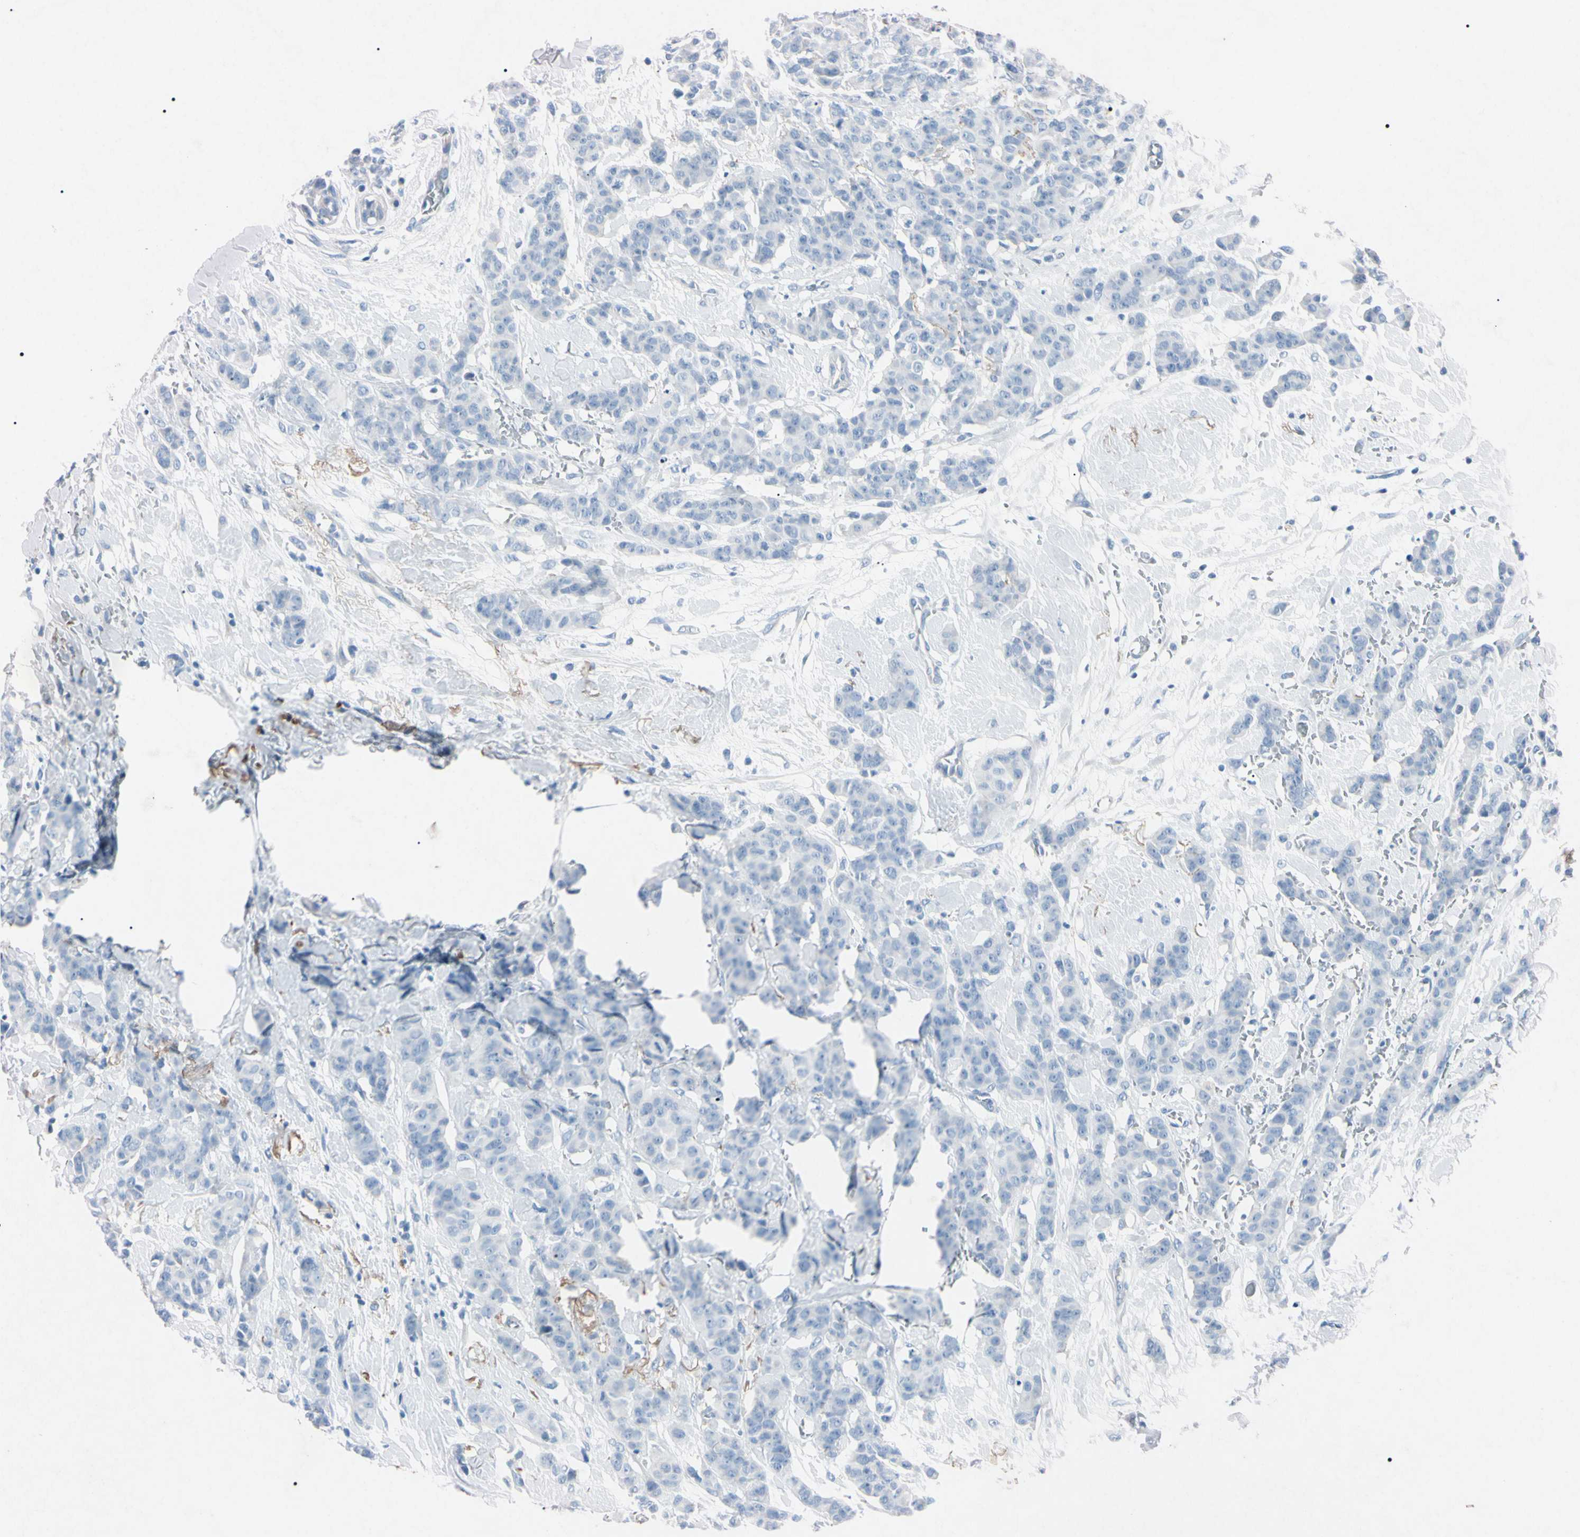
{"staining": {"intensity": "negative", "quantity": "none", "location": "none"}, "tissue": "breast cancer", "cell_type": "Tumor cells", "image_type": "cancer", "snomed": [{"axis": "morphology", "description": "Normal tissue, NOS"}, {"axis": "morphology", "description": "Duct carcinoma"}, {"axis": "topography", "description": "Breast"}], "caption": "Protein analysis of breast infiltrating ductal carcinoma exhibits no significant positivity in tumor cells.", "gene": "ELN", "patient": {"sex": "female", "age": 40}}